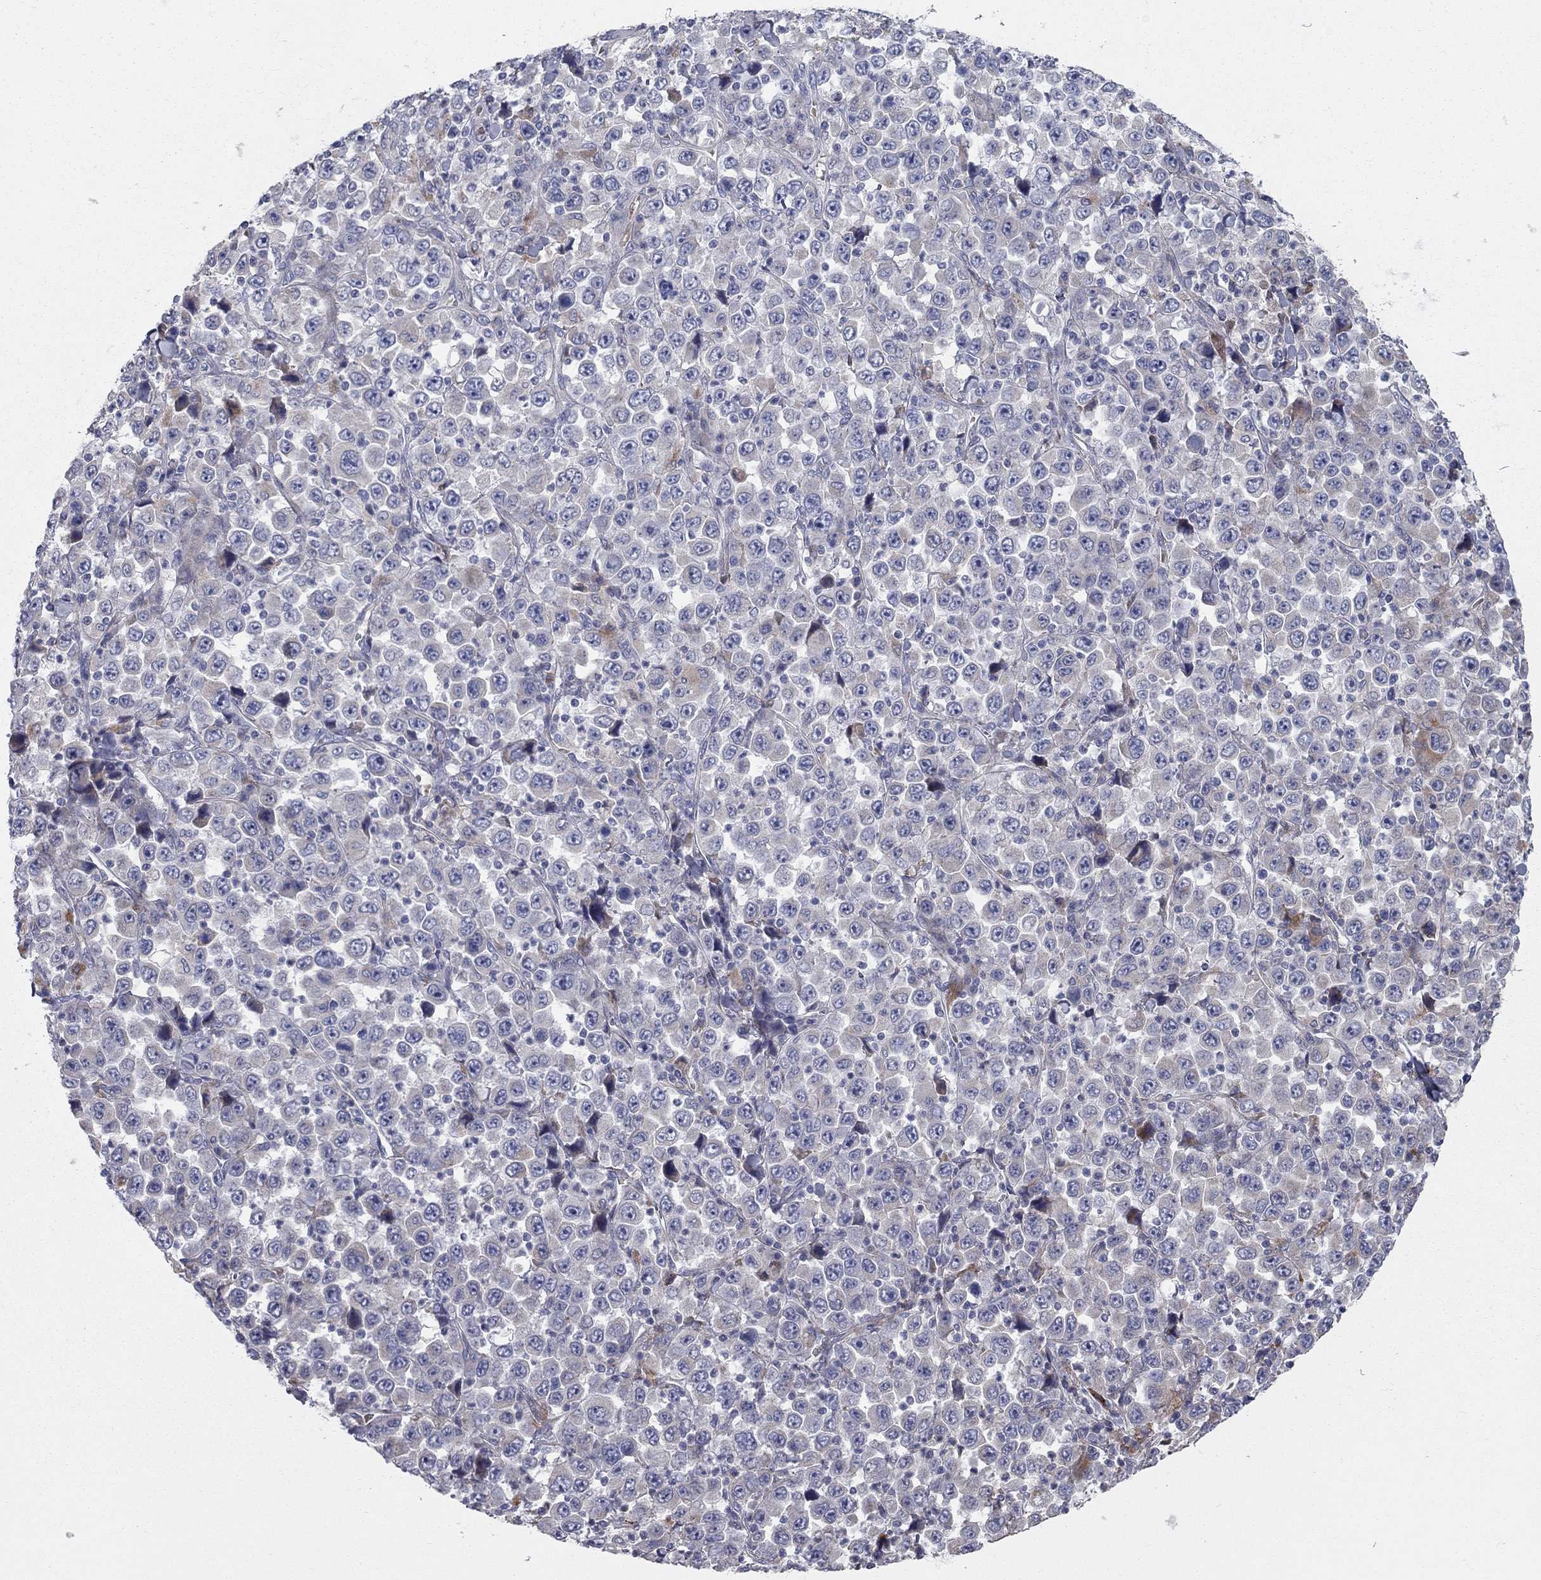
{"staining": {"intensity": "negative", "quantity": "none", "location": "none"}, "tissue": "stomach cancer", "cell_type": "Tumor cells", "image_type": "cancer", "snomed": [{"axis": "morphology", "description": "Normal tissue, NOS"}, {"axis": "morphology", "description": "Adenocarcinoma, NOS"}, {"axis": "topography", "description": "Stomach, upper"}, {"axis": "topography", "description": "Stomach"}], "caption": "A high-resolution photomicrograph shows IHC staining of stomach cancer, which shows no significant positivity in tumor cells.", "gene": "KANSL1L", "patient": {"sex": "male", "age": 59}}